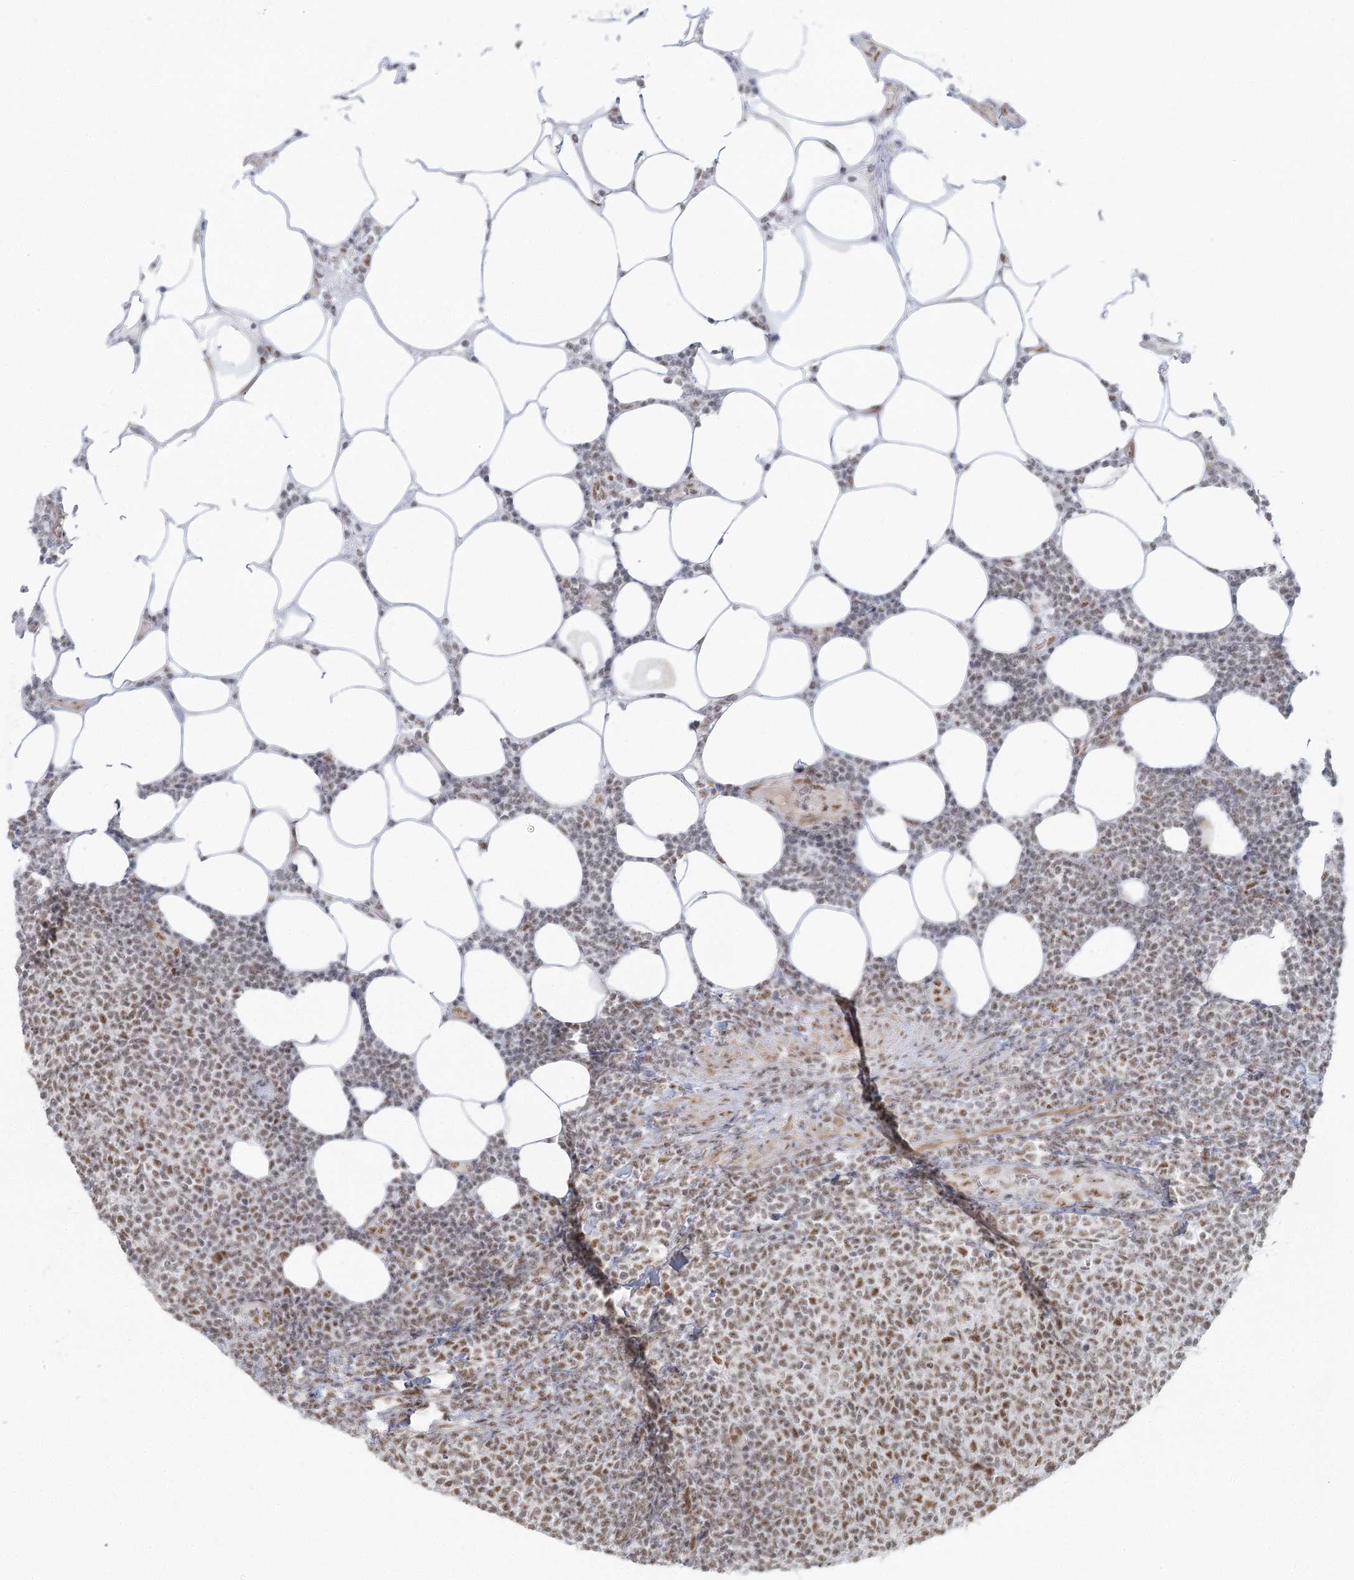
{"staining": {"intensity": "moderate", "quantity": ">75%", "location": "nuclear"}, "tissue": "lymphoma", "cell_type": "Tumor cells", "image_type": "cancer", "snomed": [{"axis": "morphology", "description": "Malignant lymphoma, non-Hodgkin's type, Low grade"}, {"axis": "topography", "description": "Lymph node"}], "caption": "A brown stain shows moderate nuclear staining of a protein in low-grade malignant lymphoma, non-Hodgkin's type tumor cells.", "gene": "U2SURP", "patient": {"sex": "male", "age": 66}}